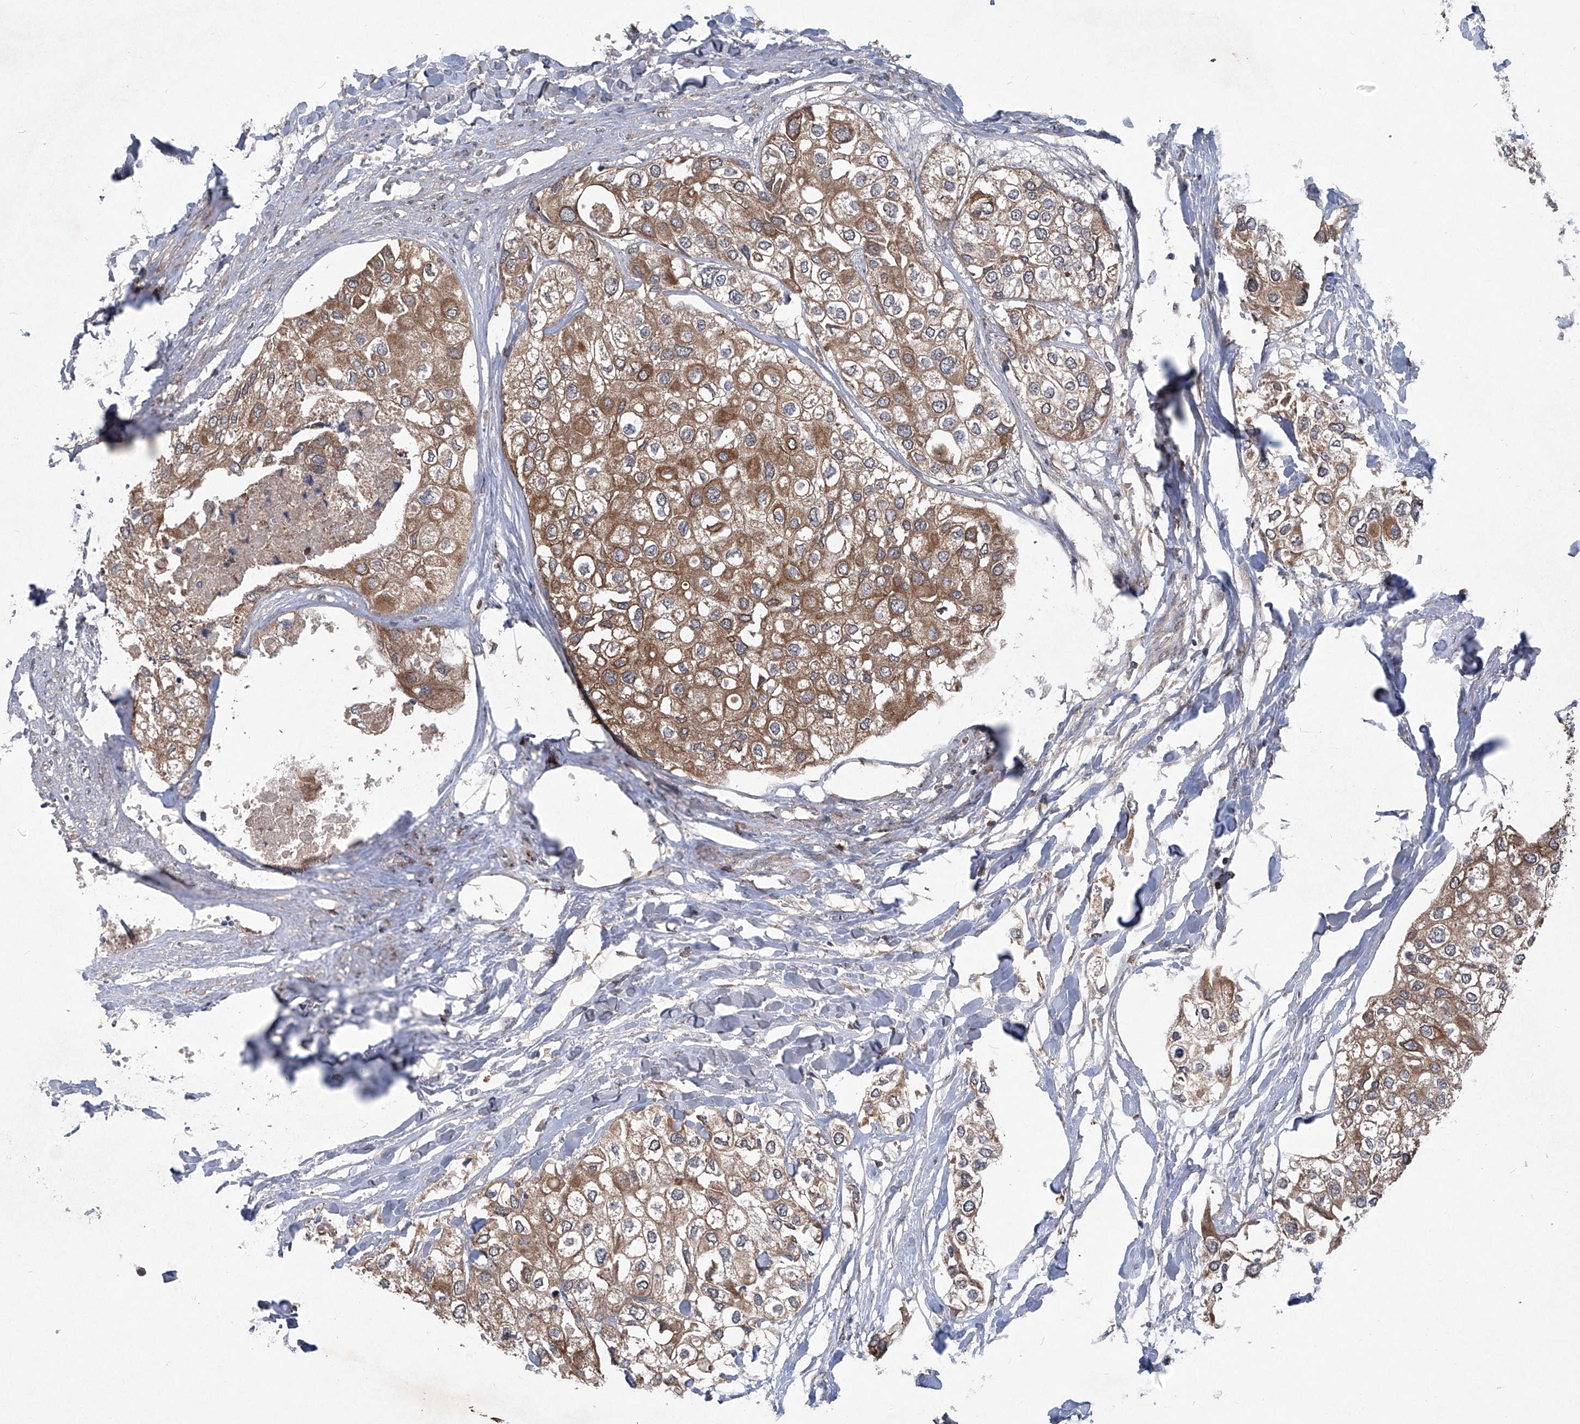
{"staining": {"intensity": "moderate", "quantity": ">75%", "location": "cytoplasmic/membranous"}, "tissue": "urothelial cancer", "cell_type": "Tumor cells", "image_type": "cancer", "snomed": [{"axis": "morphology", "description": "Urothelial carcinoma, High grade"}, {"axis": "topography", "description": "Urinary bladder"}], "caption": "Brown immunohistochemical staining in human high-grade urothelial carcinoma exhibits moderate cytoplasmic/membranous positivity in approximately >75% of tumor cells.", "gene": "SUMF2", "patient": {"sex": "male", "age": 64}}